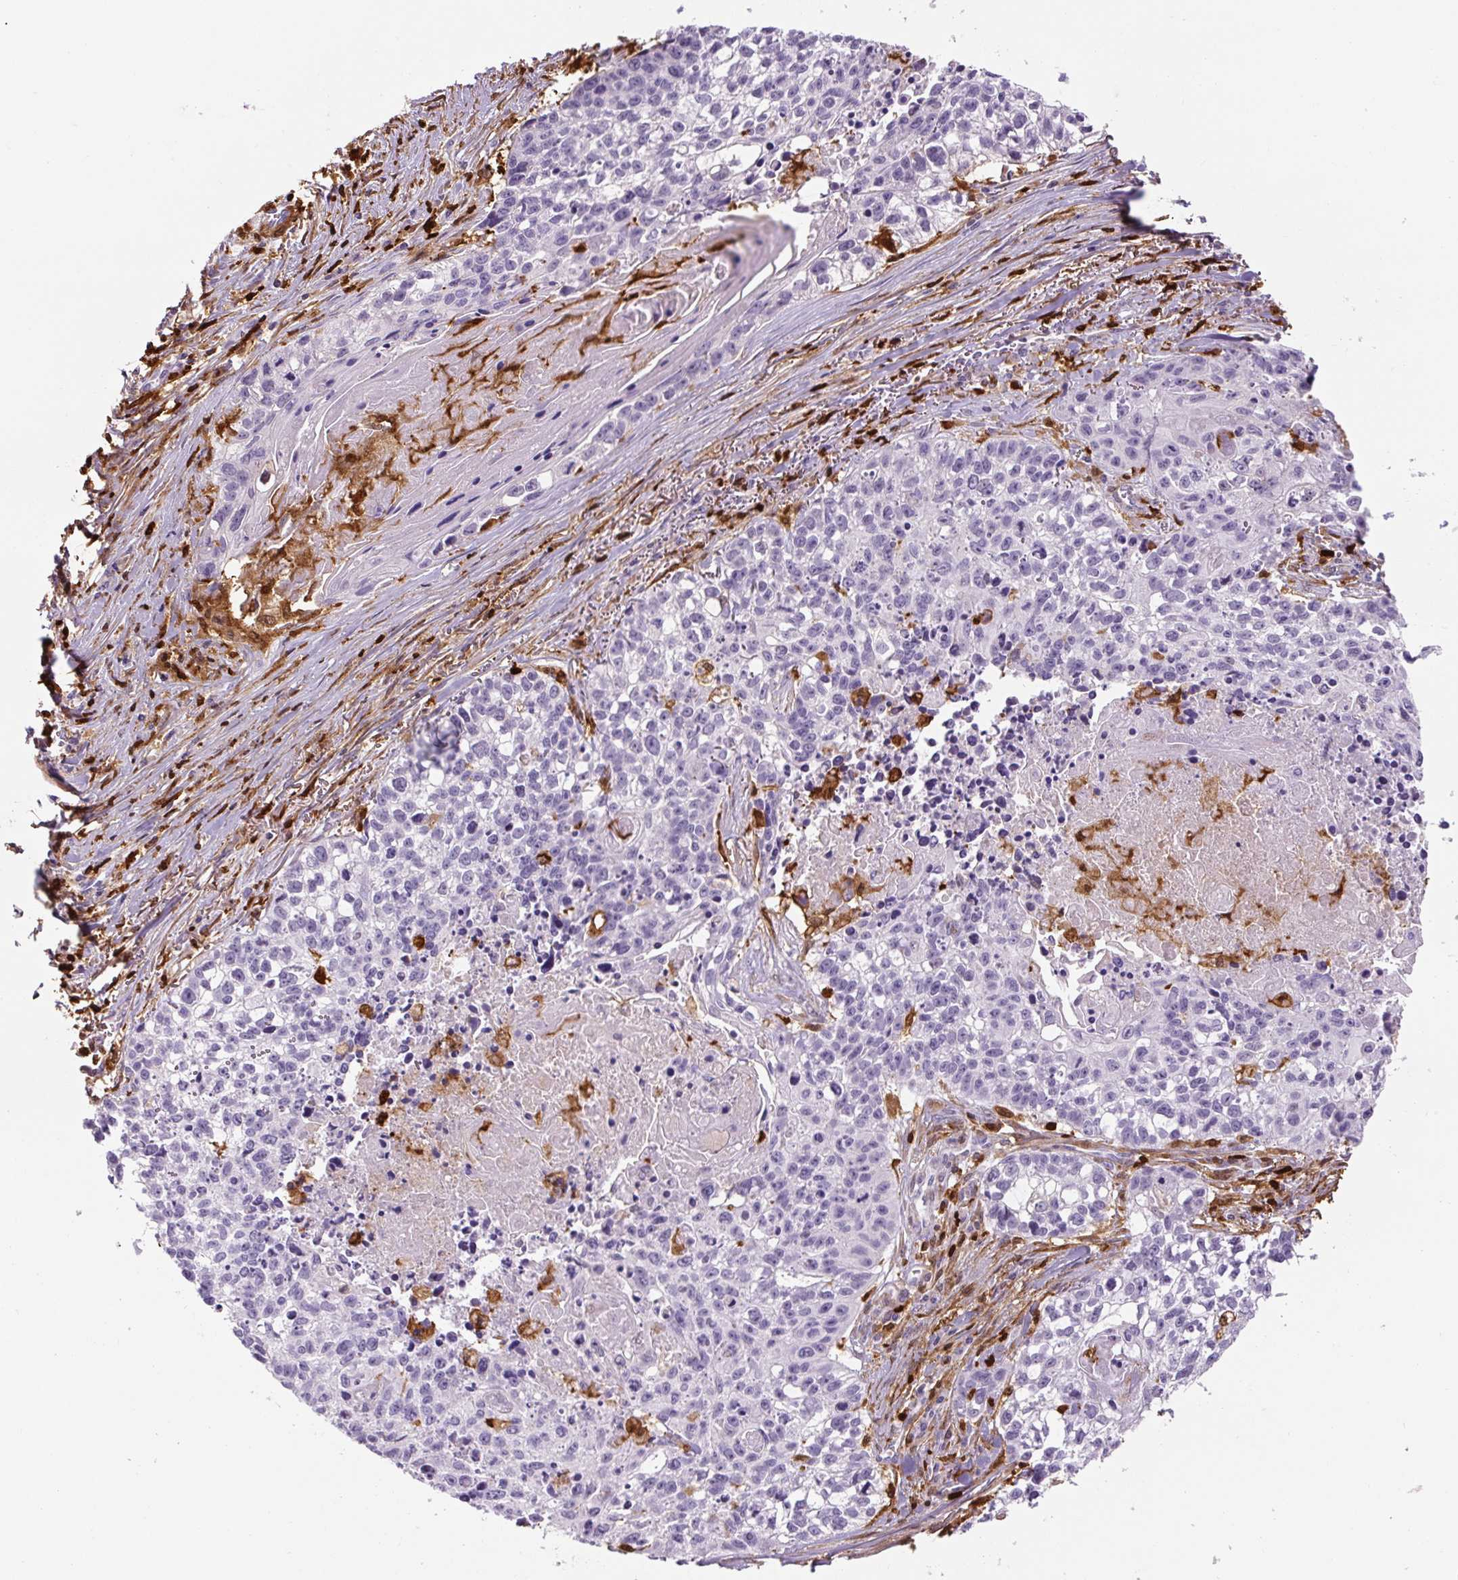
{"staining": {"intensity": "negative", "quantity": "none", "location": "none"}, "tissue": "lung cancer", "cell_type": "Tumor cells", "image_type": "cancer", "snomed": [{"axis": "morphology", "description": "Squamous cell carcinoma, NOS"}, {"axis": "topography", "description": "Lung"}], "caption": "Tumor cells are negative for protein expression in human lung cancer. (IHC, brightfield microscopy, high magnification).", "gene": "S100A4", "patient": {"sex": "male", "age": 74}}